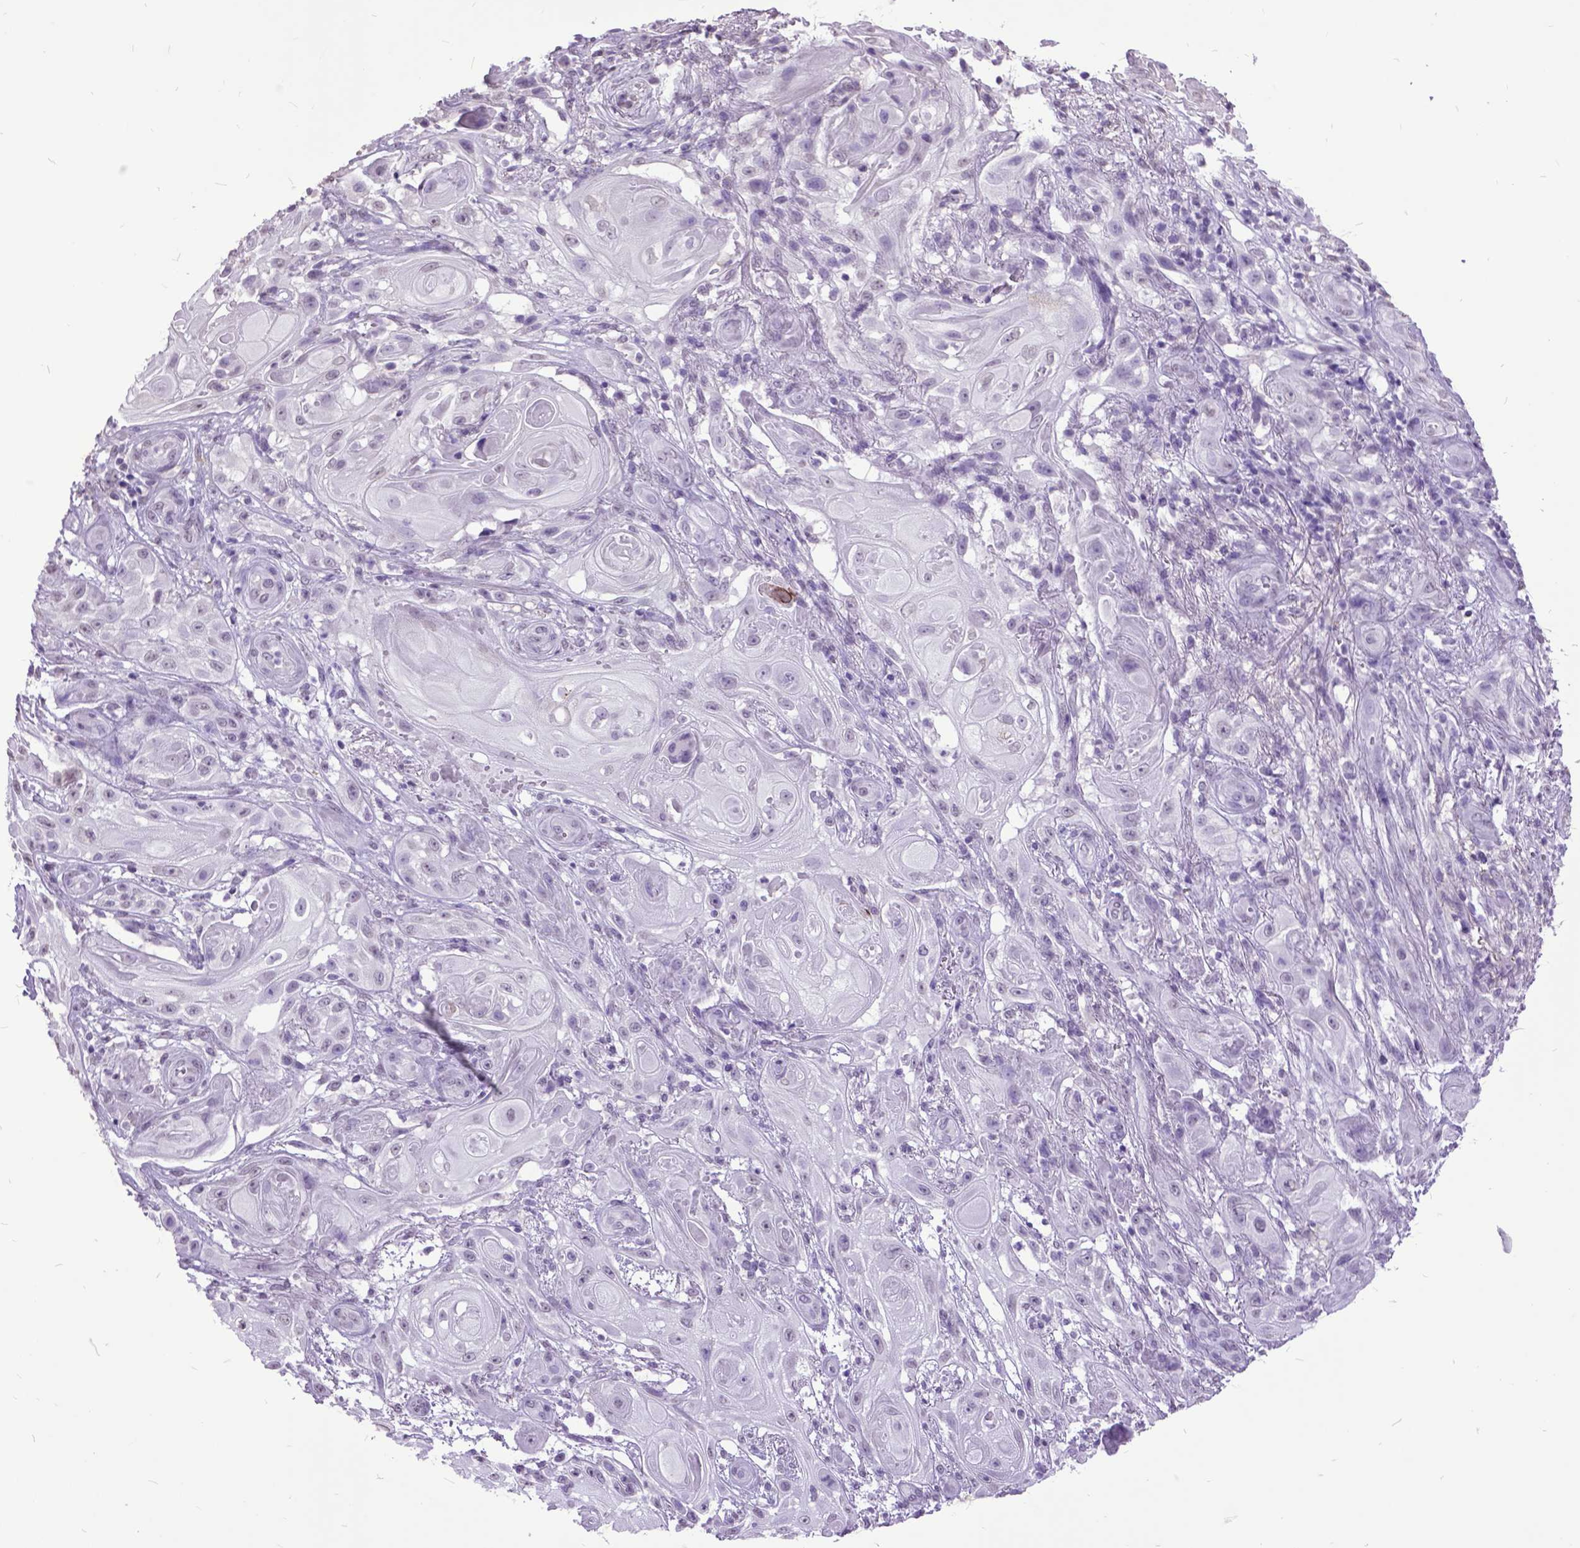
{"staining": {"intensity": "negative", "quantity": "none", "location": "none"}, "tissue": "skin cancer", "cell_type": "Tumor cells", "image_type": "cancer", "snomed": [{"axis": "morphology", "description": "Squamous cell carcinoma, NOS"}, {"axis": "topography", "description": "Skin"}], "caption": "Human skin cancer (squamous cell carcinoma) stained for a protein using immunohistochemistry shows no staining in tumor cells.", "gene": "MARCHF10", "patient": {"sex": "male", "age": 62}}